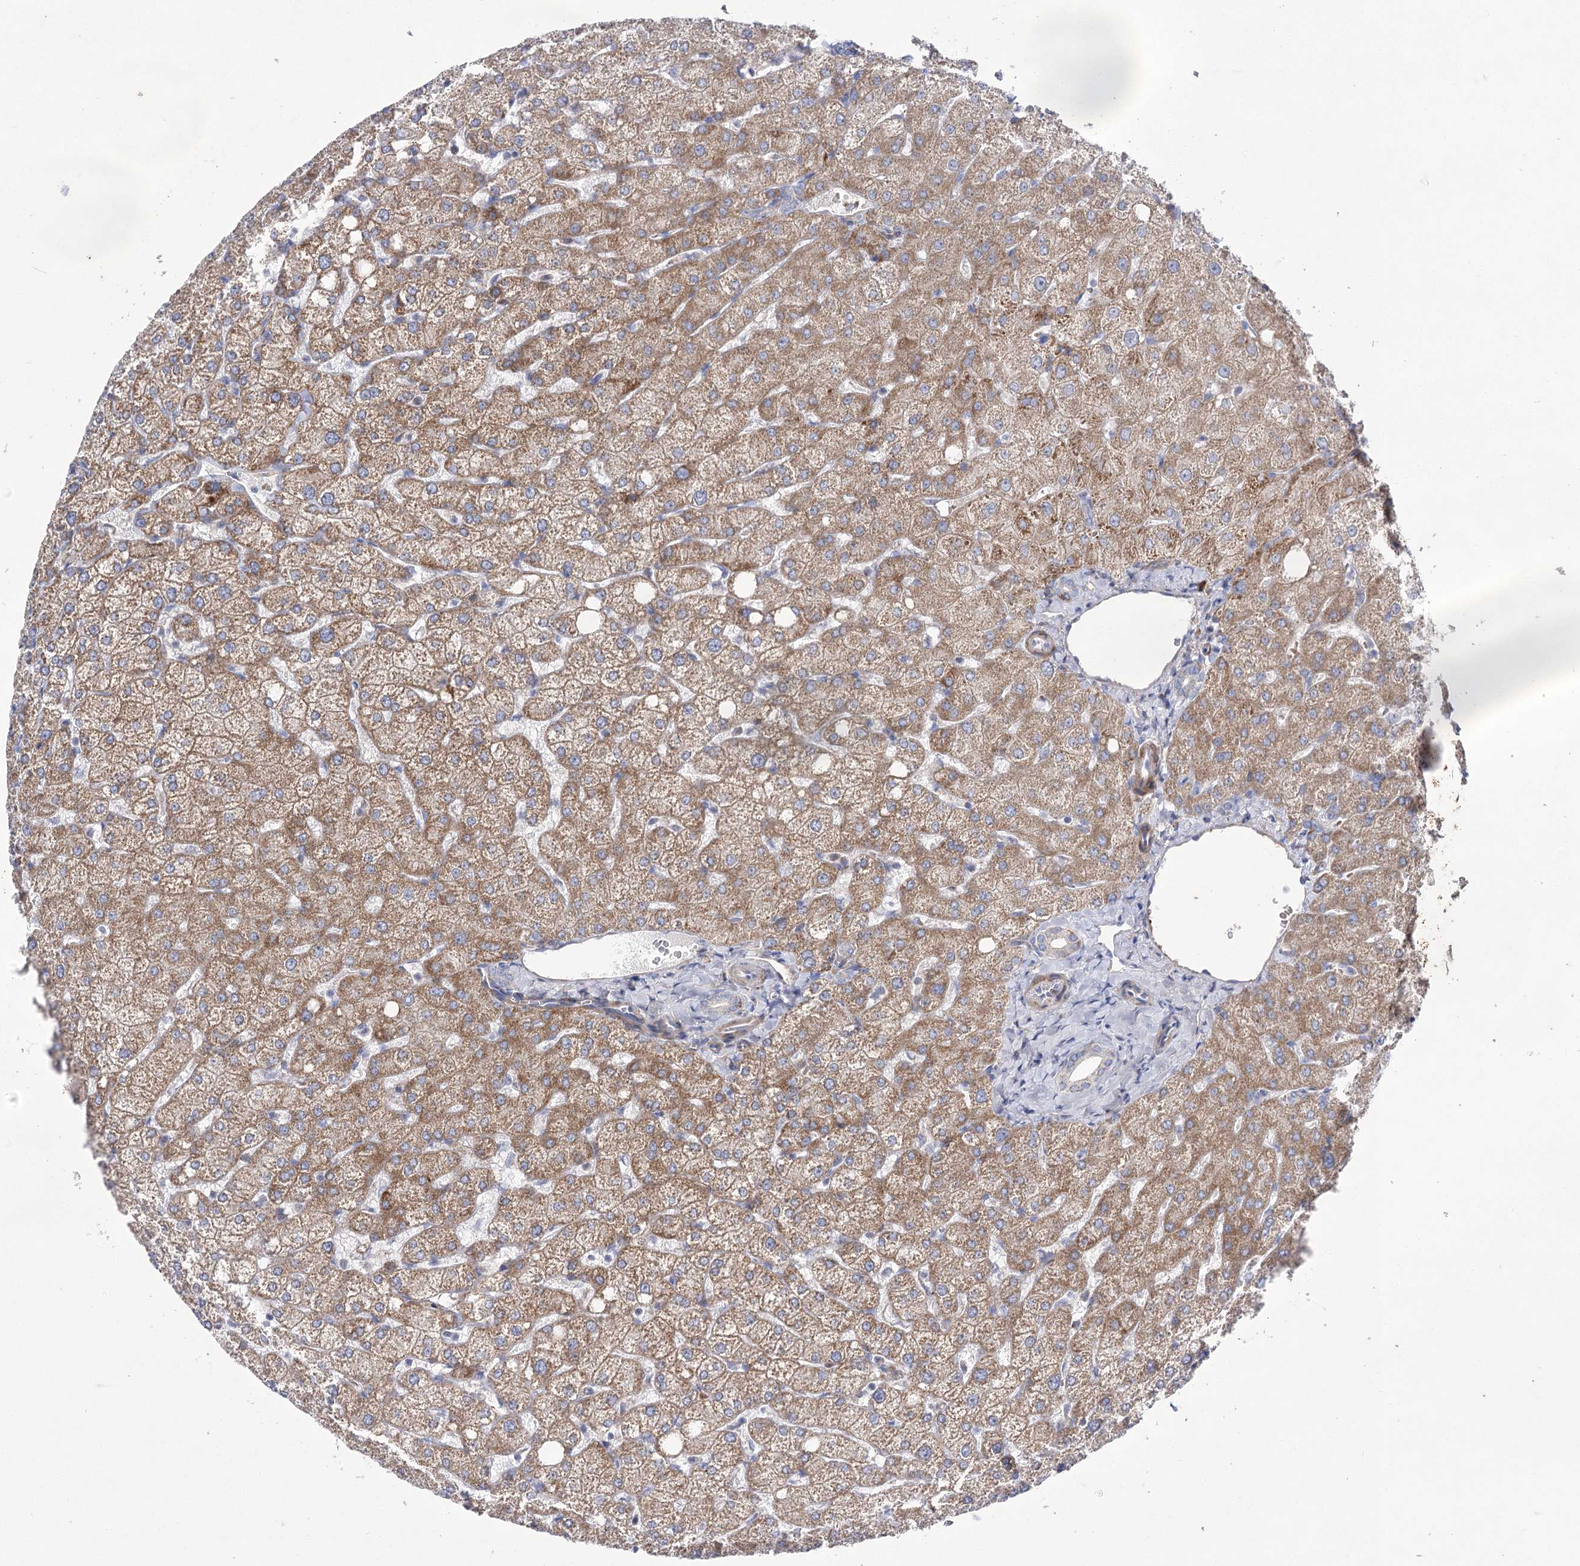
{"staining": {"intensity": "negative", "quantity": "none", "location": "none"}, "tissue": "liver", "cell_type": "Cholangiocytes", "image_type": "normal", "snomed": [{"axis": "morphology", "description": "Normal tissue, NOS"}, {"axis": "topography", "description": "Liver"}], "caption": "A high-resolution histopathology image shows immunohistochemistry staining of benign liver, which shows no significant positivity in cholangiocytes. (Stains: DAB immunohistochemistry with hematoxylin counter stain, Microscopy: brightfield microscopy at high magnification).", "gene": "COX15", "patient": {"sex": "female", "age": 54}}